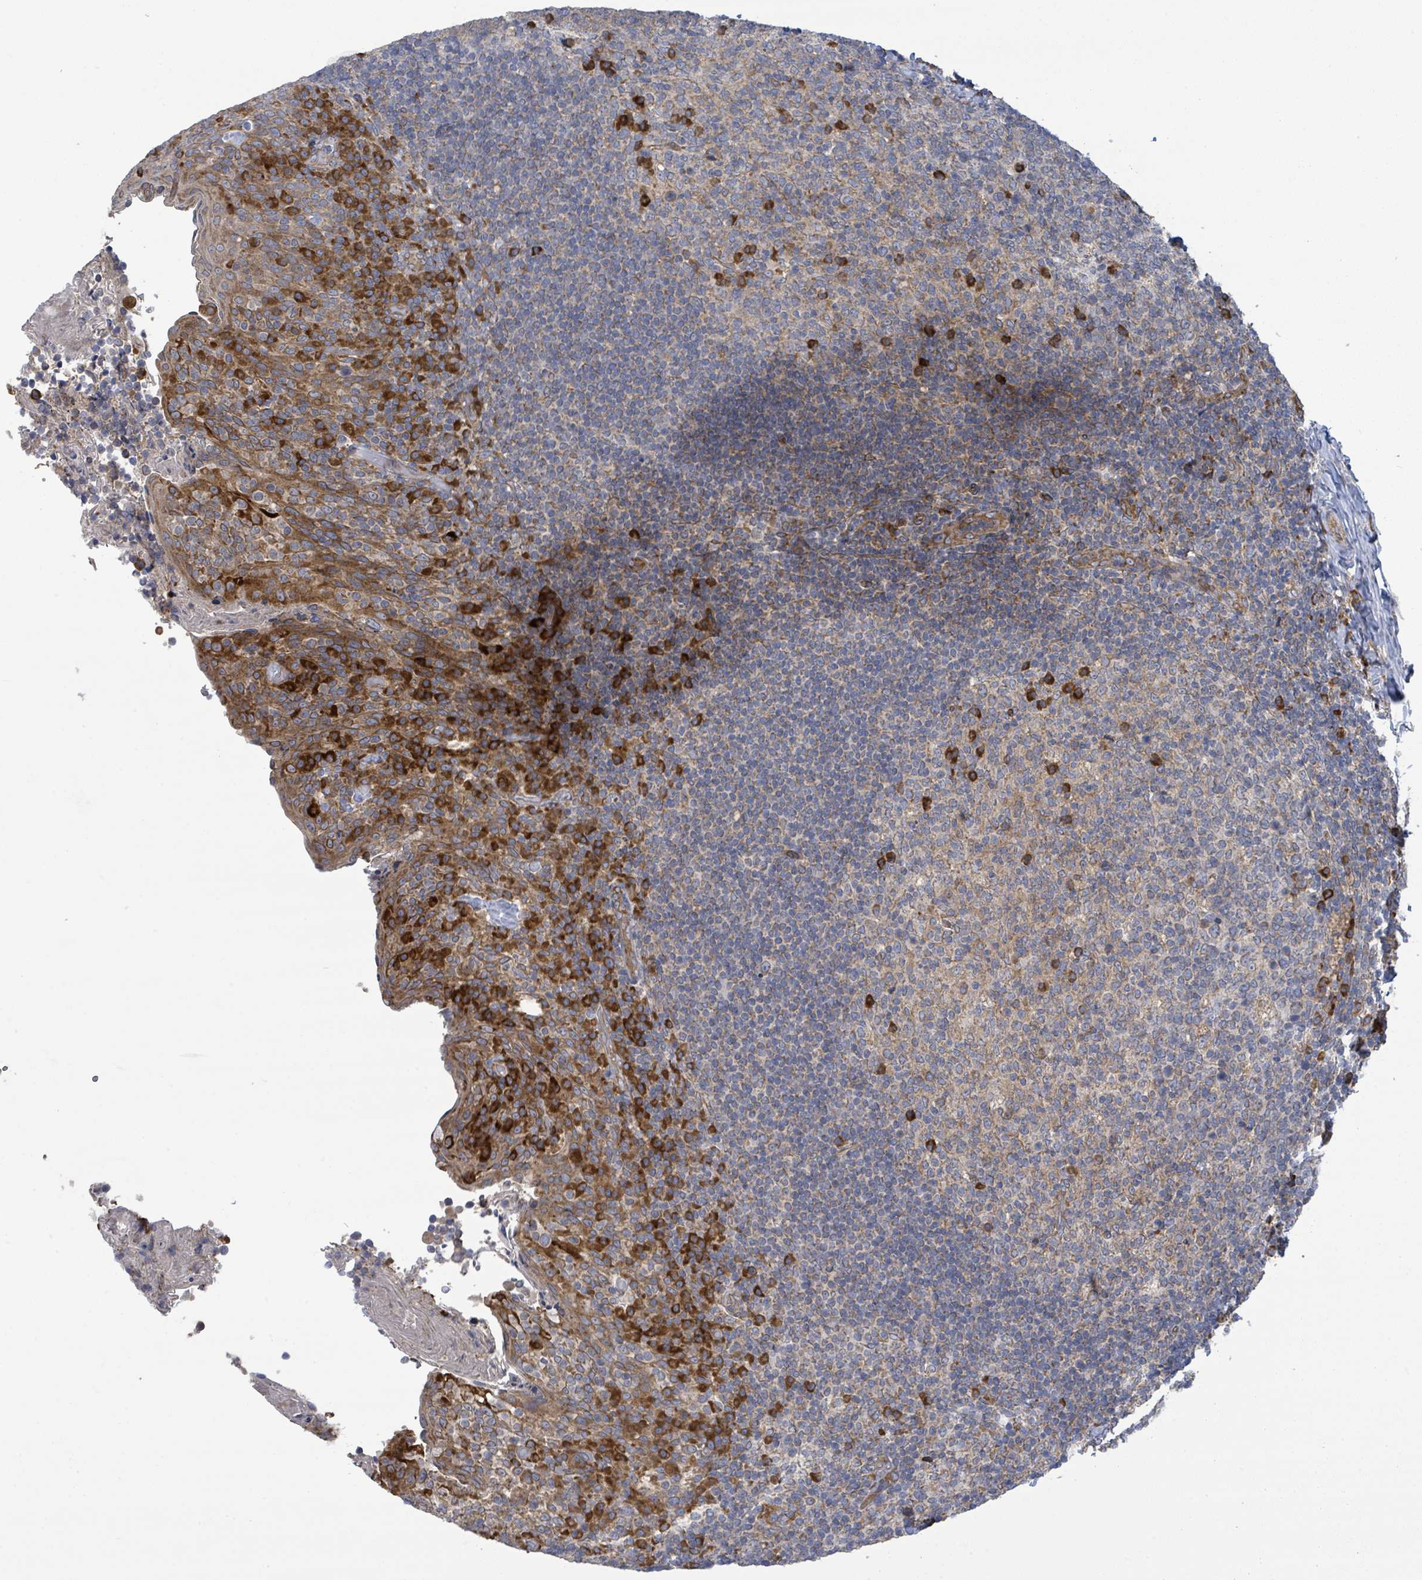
{"staining": {"intensity": "strong", "quantity": "<25%", "location": "cytoplasmic/membranous"}, "tissue": "tonsil", "cell_type": "Germinal center cells", "image_type": "normal", "snomed": [{"axis": "morphology", "description": "Normal tissue, NOS"}, {"axis": "topography", "description": "Tonsil"}], "caption": "Protein staining of benign tonsil displays strong cytoplasmic/membranous positivity in about <25% of germinal center cells. (brown staining indicates protein expression, while blue staining denotes nuclei).", "gene": "NOMO1", "patient": {"sex": "female", "age": 10}}